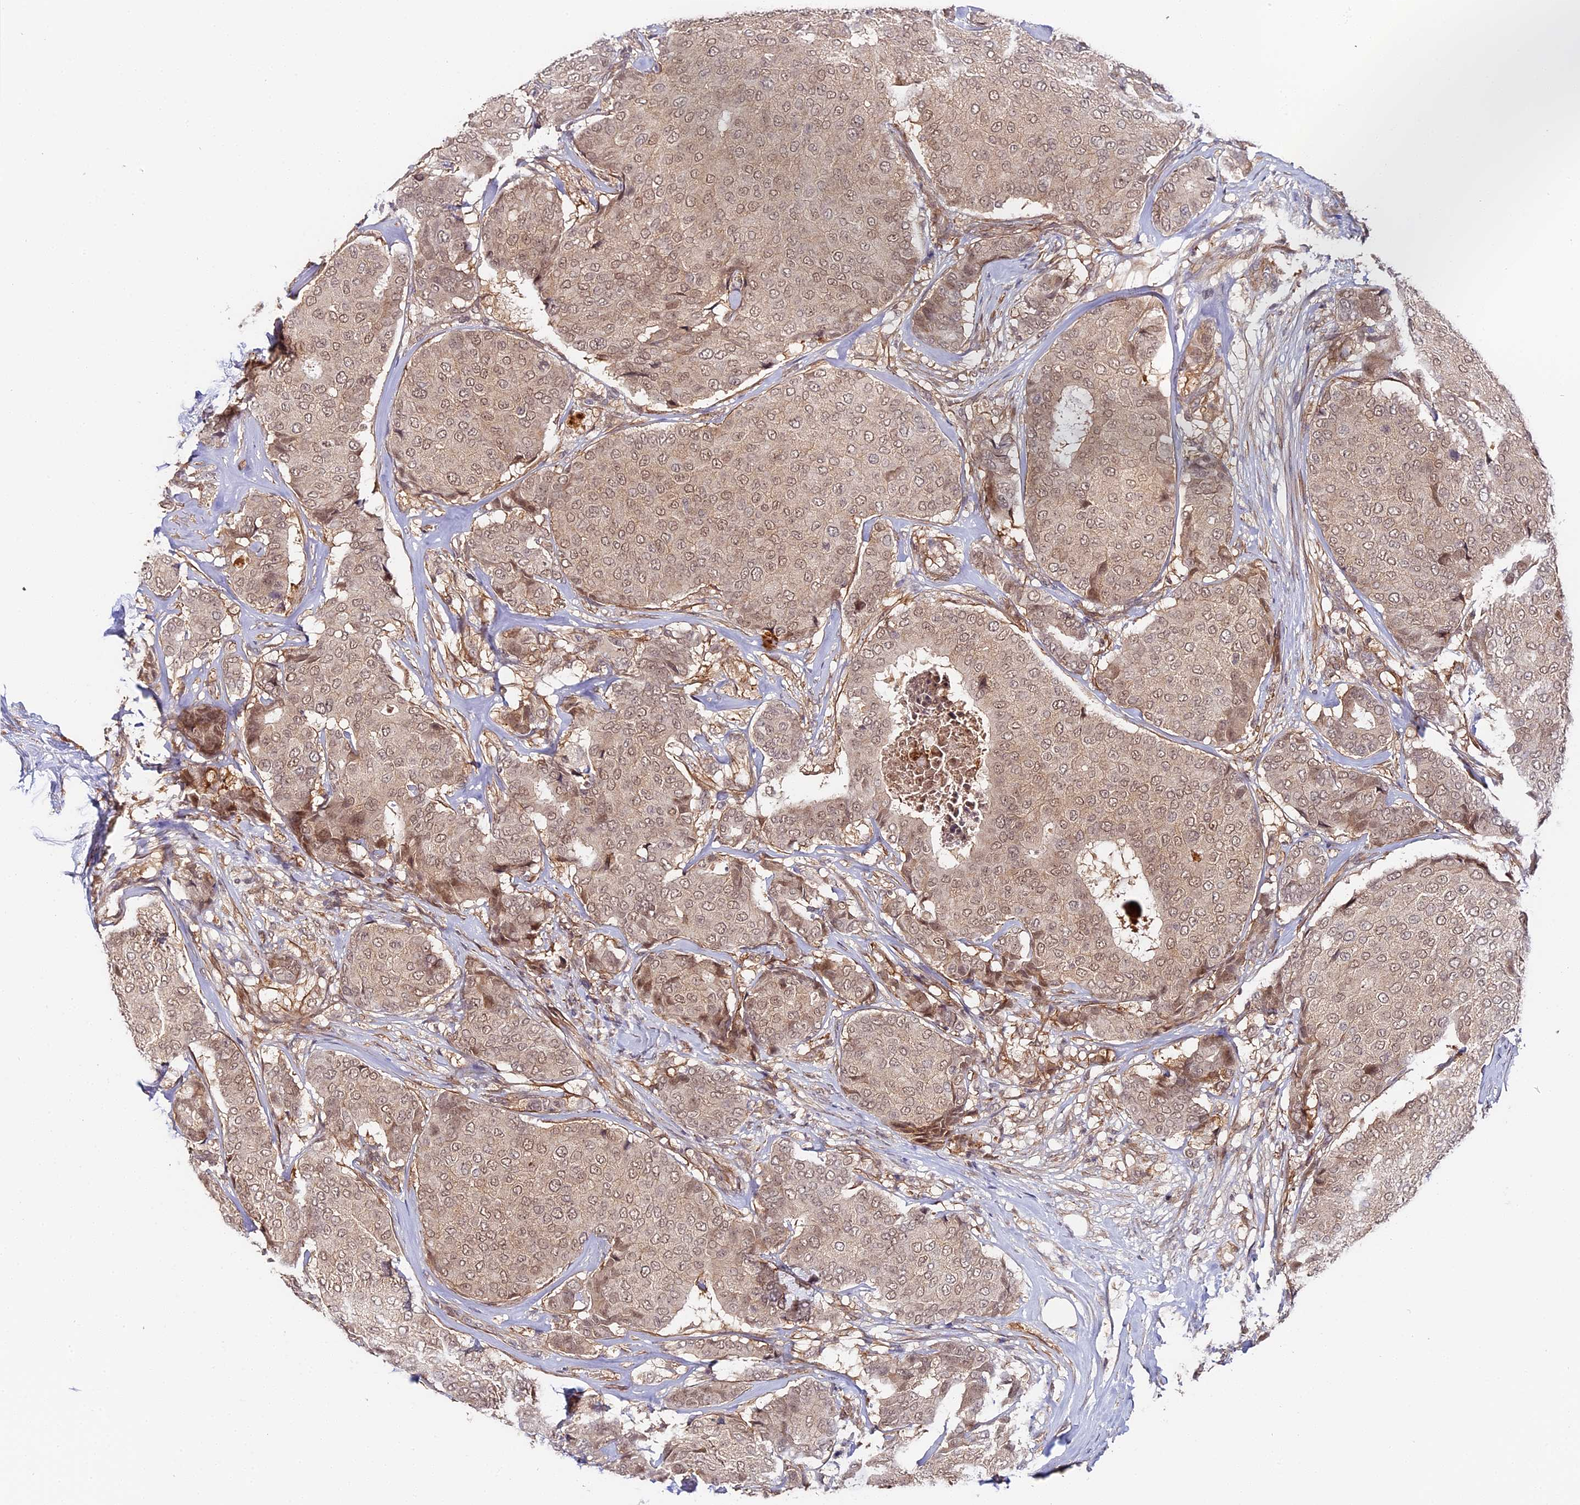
{"staining": {"intensity": "weak", "quantity": ">75%", "location": "cytoplasmic/membranous,nuclear"}, "tissue": "breast cancer", "cell_type": "Tumor cells", "image_type": "cancer", "snomed": [{"axis": "morphology", "description": "Duct carcinoma"}, {"axis": "topography", "description": "Breast"}], "caption": "Protein staining of invasive ductal carcinoma (breast) tissue shows weak cytoplasmic/membranous and nuclear expression in about >75% of tumor cells. (DAB (3,3'-diaminobenzidine) = brown stain, brightfield microscopy at high magnification).", "gene": "IMPACT", "patient": {"sex": "female", "age": 75}}